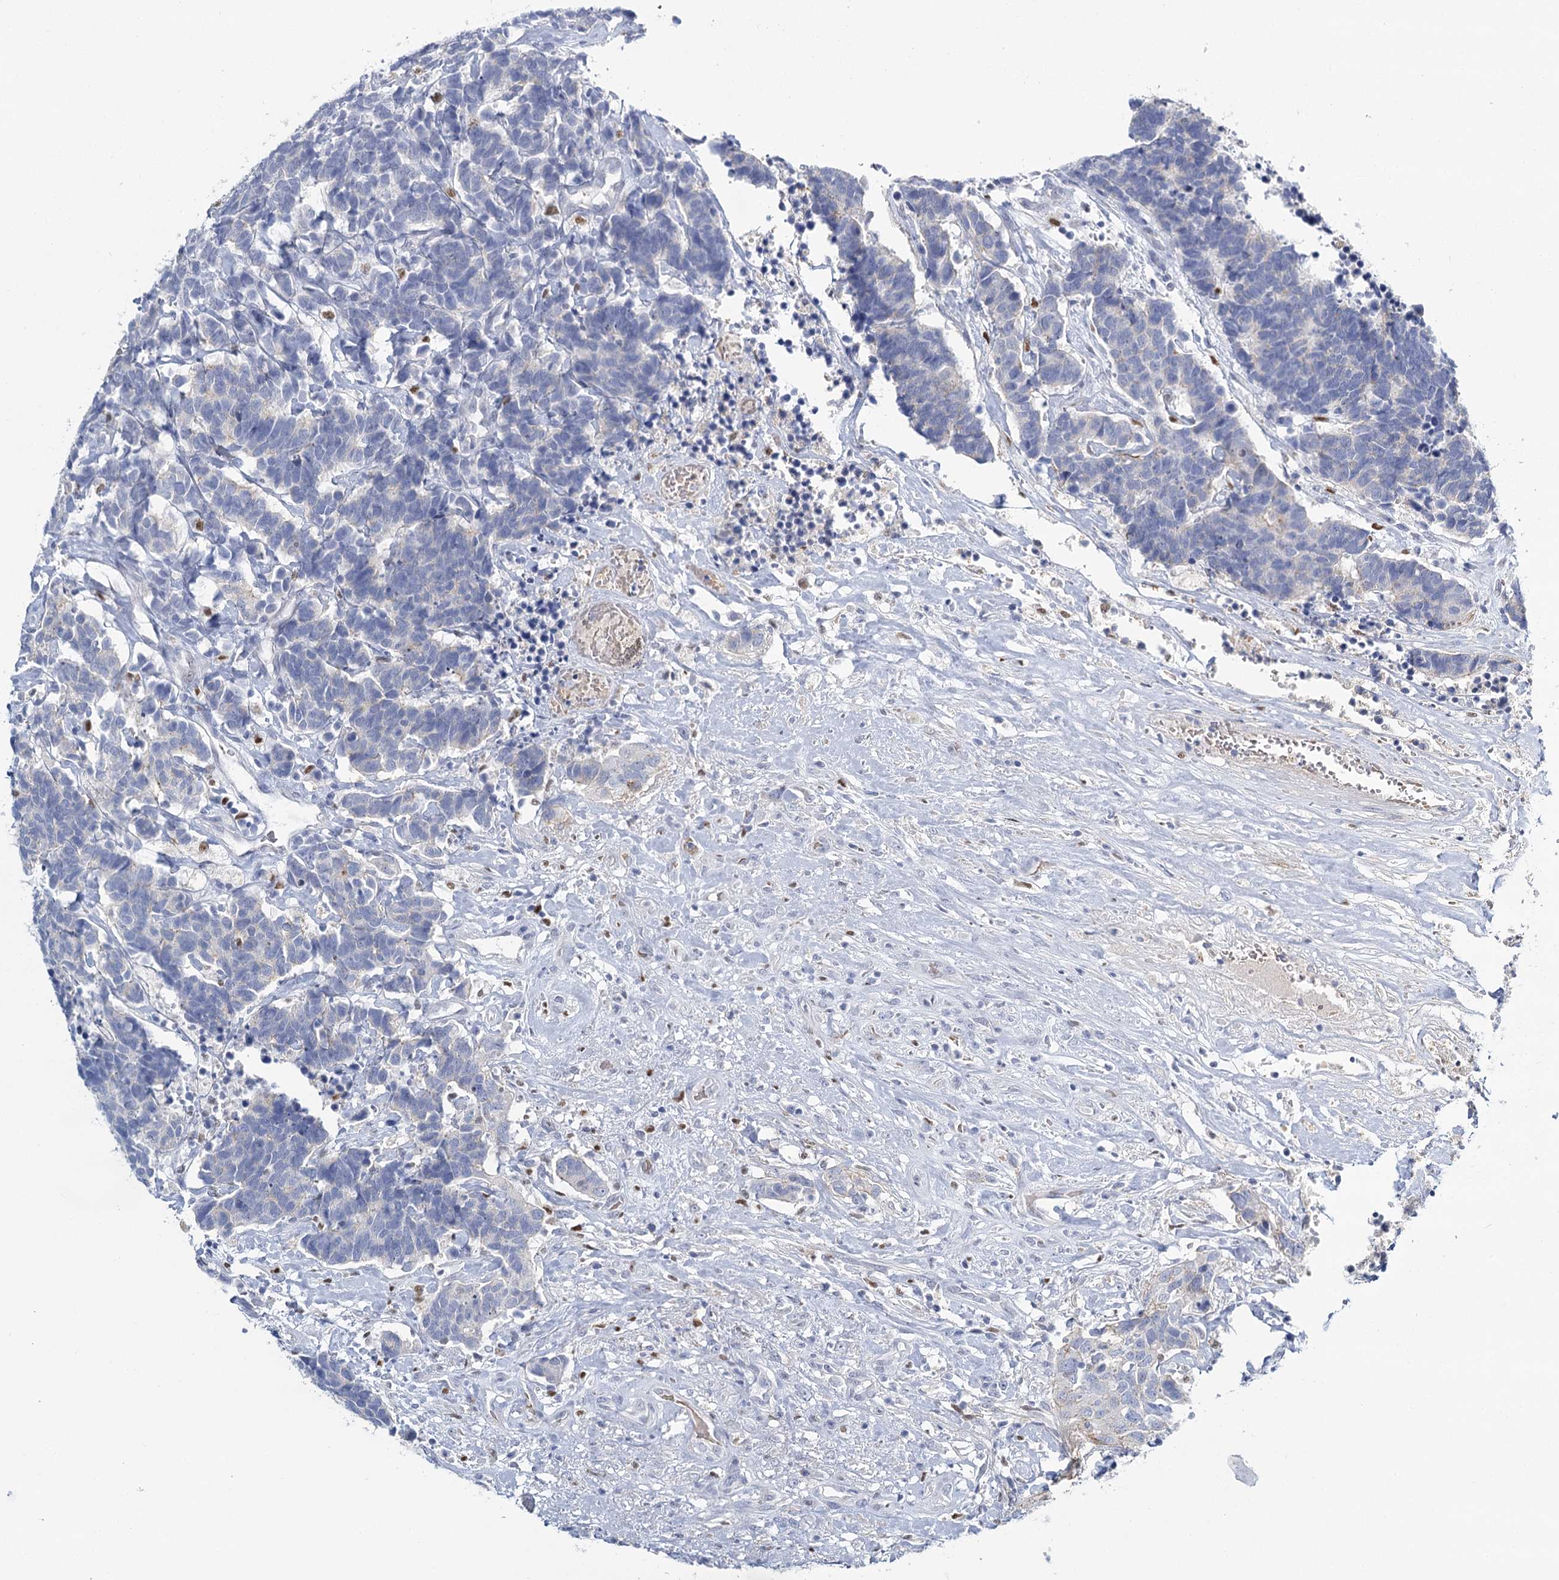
{"staining": {"intensity": "negative", "quantity": "none", "location": "none"}, "tissue": "carcinoid", "cell_type": "Tumor cells", "image_type": "cancer", "snomed": [{"axis": "morphology", "description": "Carcinoma, NOS"}, {"axis": "morphology", "description": "Carcinoid, malignant, NOS"}, {"axis": "topography", "description": "Urinary bladder"}], "caption": "Photomicrograph shows no significant protein staining in tumor cells of carcinoid.", "gene": "IGSF3", "patient": {"sex": "male", "age": 57}}